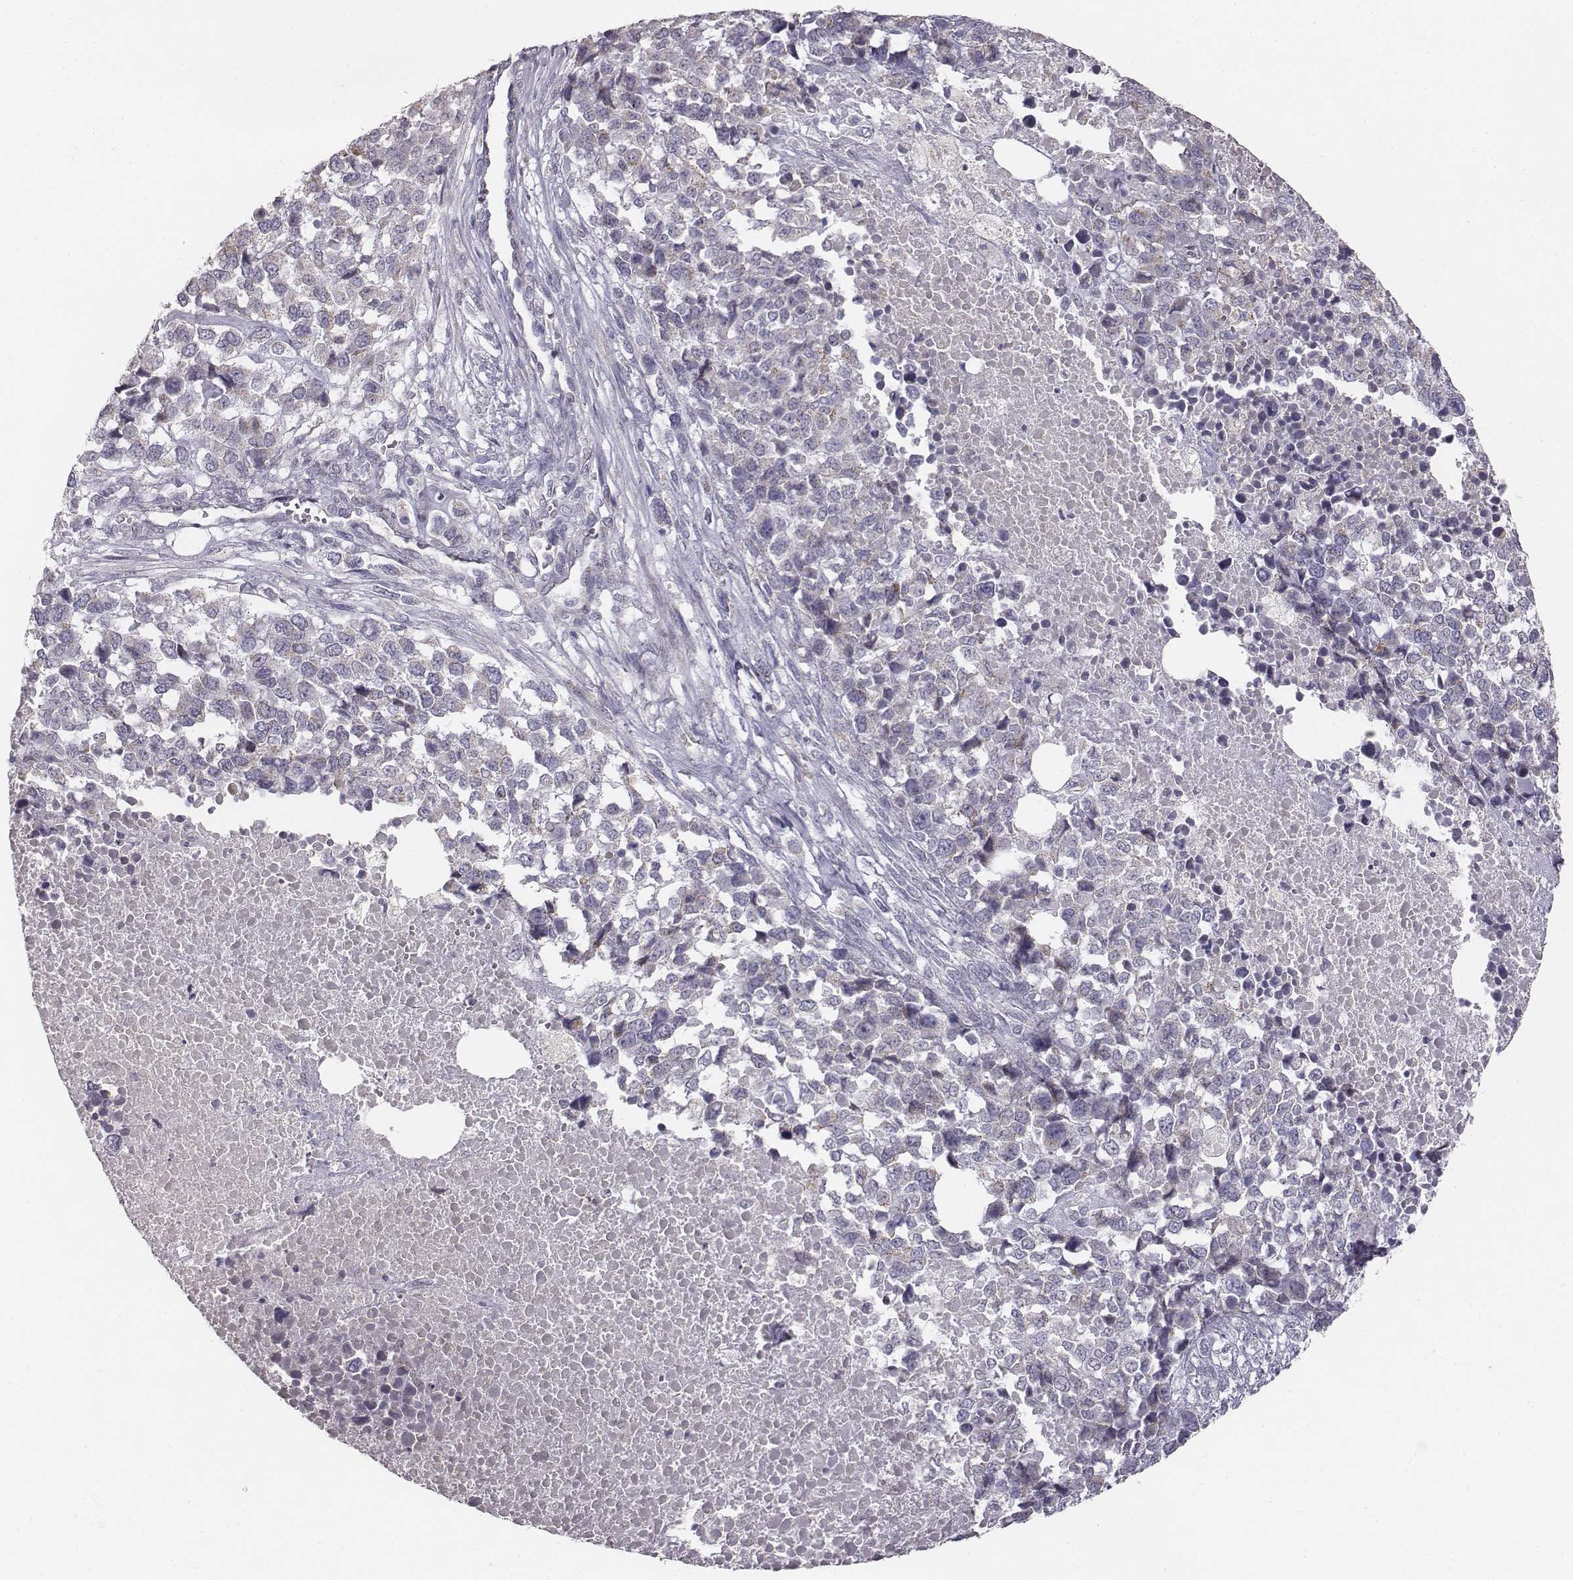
{"staining": {"intensity": "negative", "quantity": "none", "location": "none"}, "tissue": "melanoma", "cell_type": "Tumor cells", "image_type": "cancer", "snomed": [{"axis": "morphology", "description": "Malignant melanoma, Metastatic site"}, {"axis": "topography", "description": "Skin"}], "caption": "Tumor cells show no significant expression in malignant melanoma (metastatic site). (DAB immunohistochemistry visualized using brightfield microscopy, high magnification).", "gene": "ABCD3", "patient": {"sex": "male", "age": 84}}